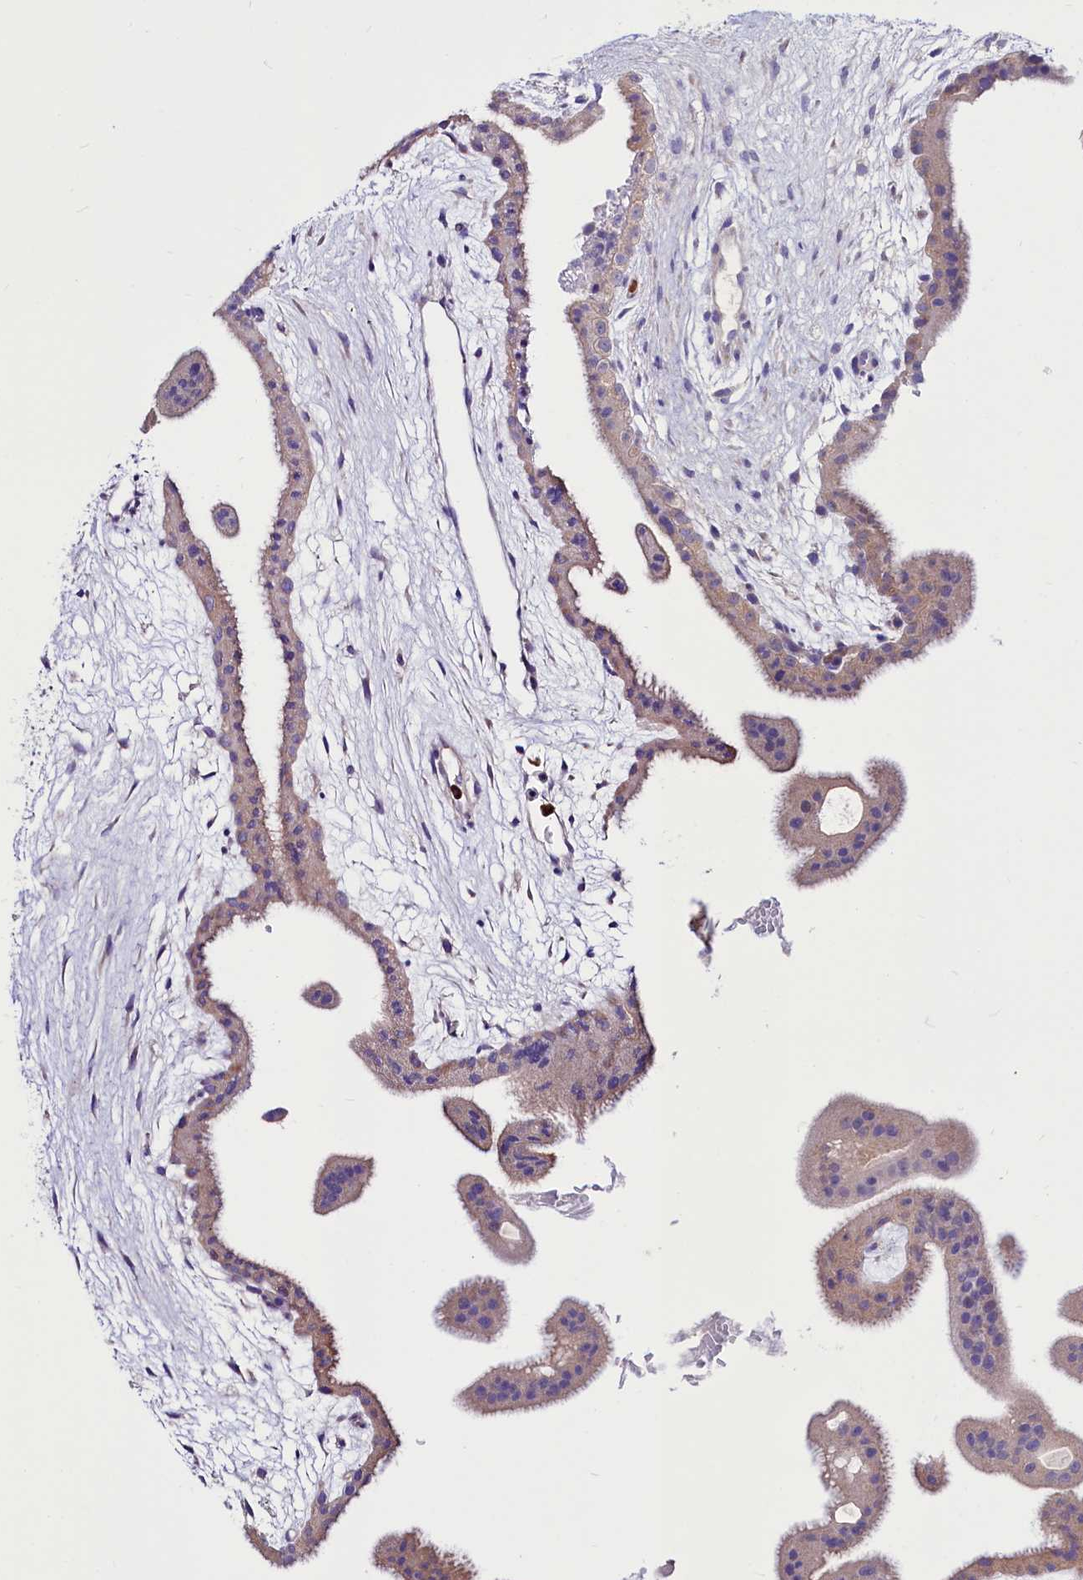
{"staining": {"intensity": "weak", "quantity": "<25%", "location": "cytoplasmic/membranous"}, "tissue": "placenta", "cell_type": "Trophoblastic cells", "image_type": "normal", "snomed": [{"axis": "morphology", "description": "Normal tissue, NOS"}, {"axis": "topography", "description": "Placenta"}], "caption": "High power microscopy histopathology image of an immunohistochemistry image of benign placenta, revealing no significant expression in trophoblastic cells.", "gene": "ABHD5", "patient": {"sex": "female", "age": 35}}